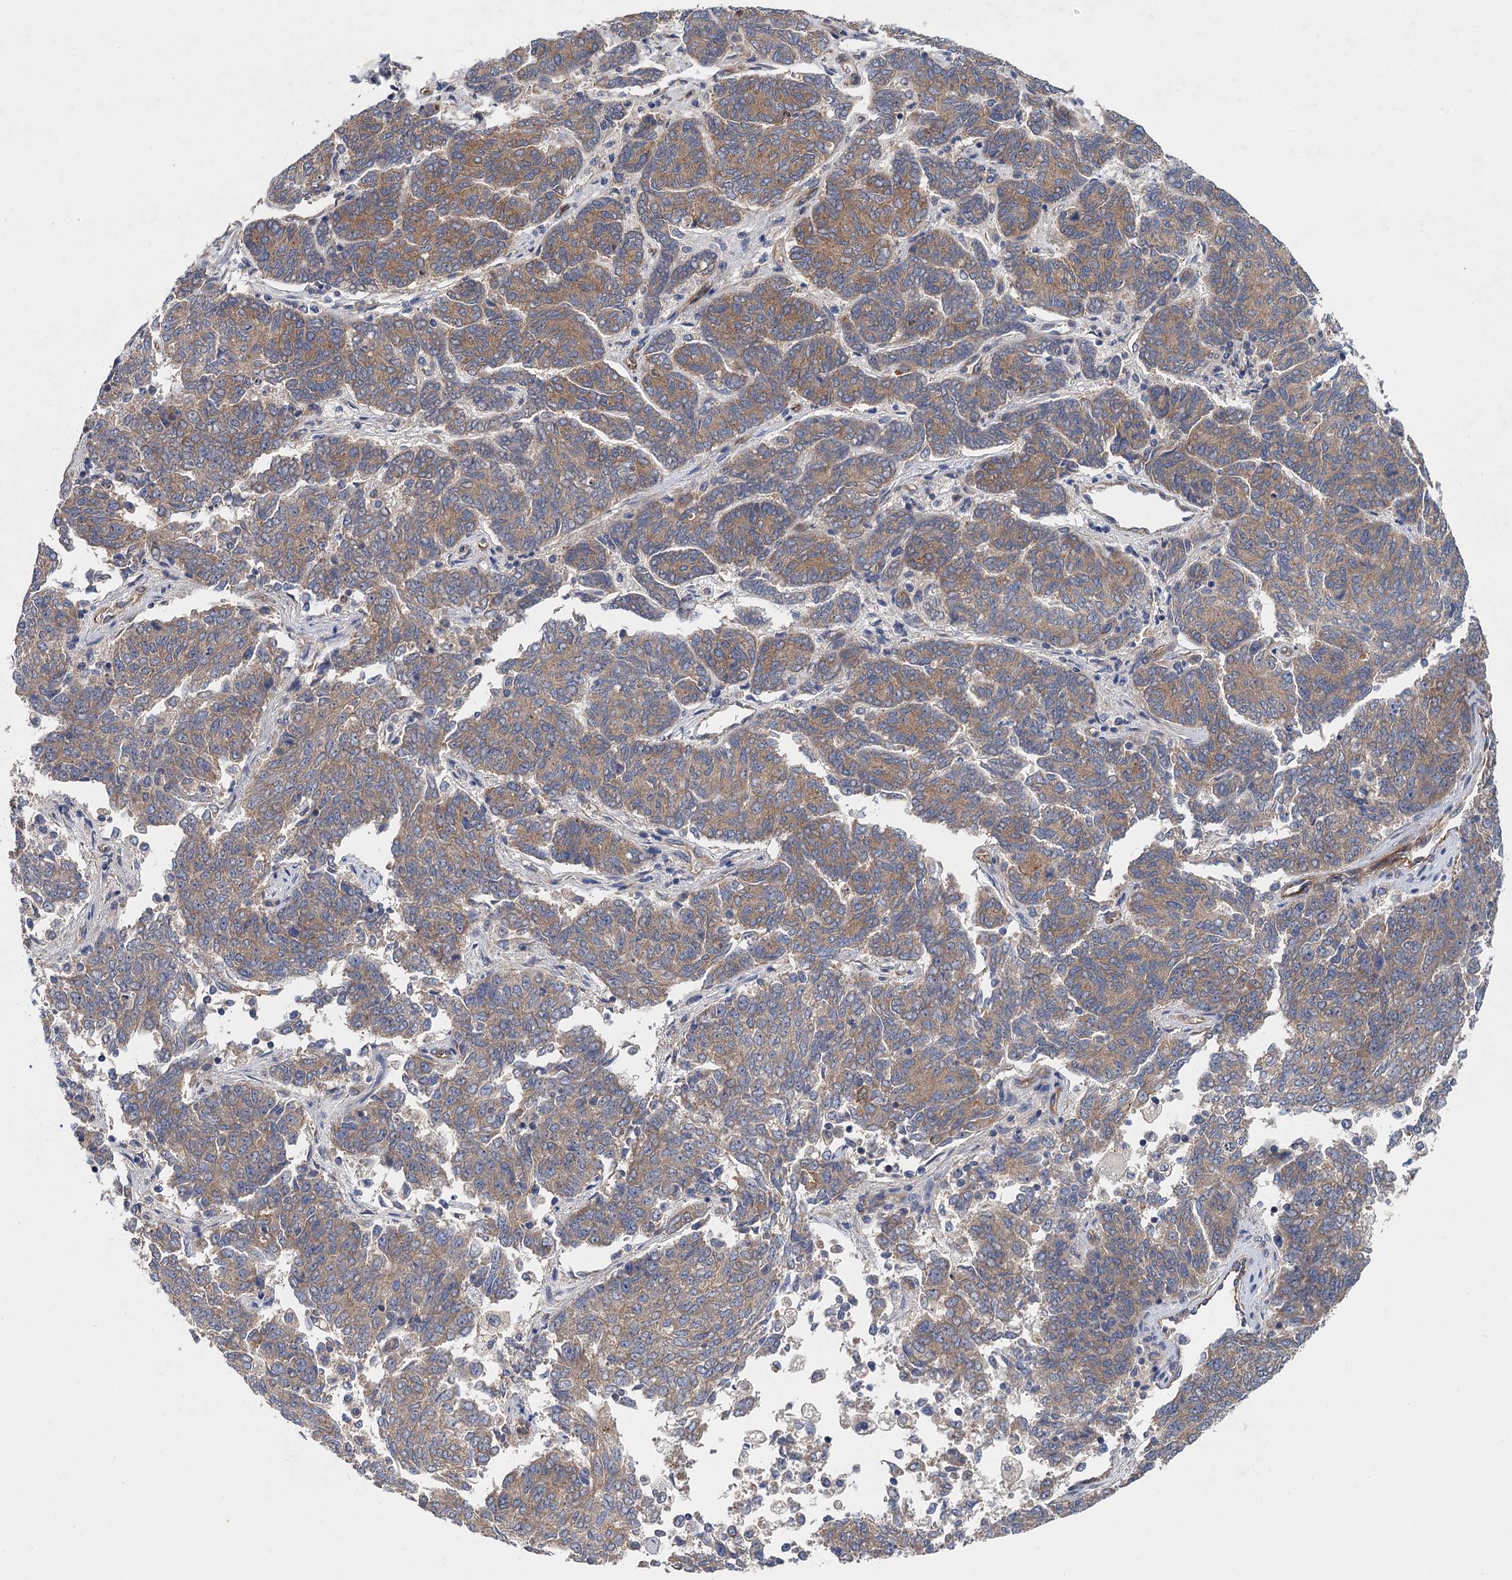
{"staining": {"intensity": "weak", "quantity": ">75%", "location": "cytoplasmic/membranous"}, "tissue": "endometrial cancer", "cell_type": "Tumor cells", "image_type": "cancer", "snomed": [{"axis": "morphology", "description": "Adenocarcinoma, NOS"}, {"axis": "topography", "description": "Endometrium"}], "caption": "Immunohistochemistry (IHC) staining of endometrial cancer, which displays low levels of weak cytoplasmic/membranous staining in approximately >75% of tumor cells indicating weak cytoplasmic/membranous protein expression. The staining was performed using DAB (3,3'-diaminobenzidine) (brown) for protein detection and nuclei were counterstained in hematoxylin (blue).", "gene": "PJA2", "patient": {"sex": "female", "age": 80}}